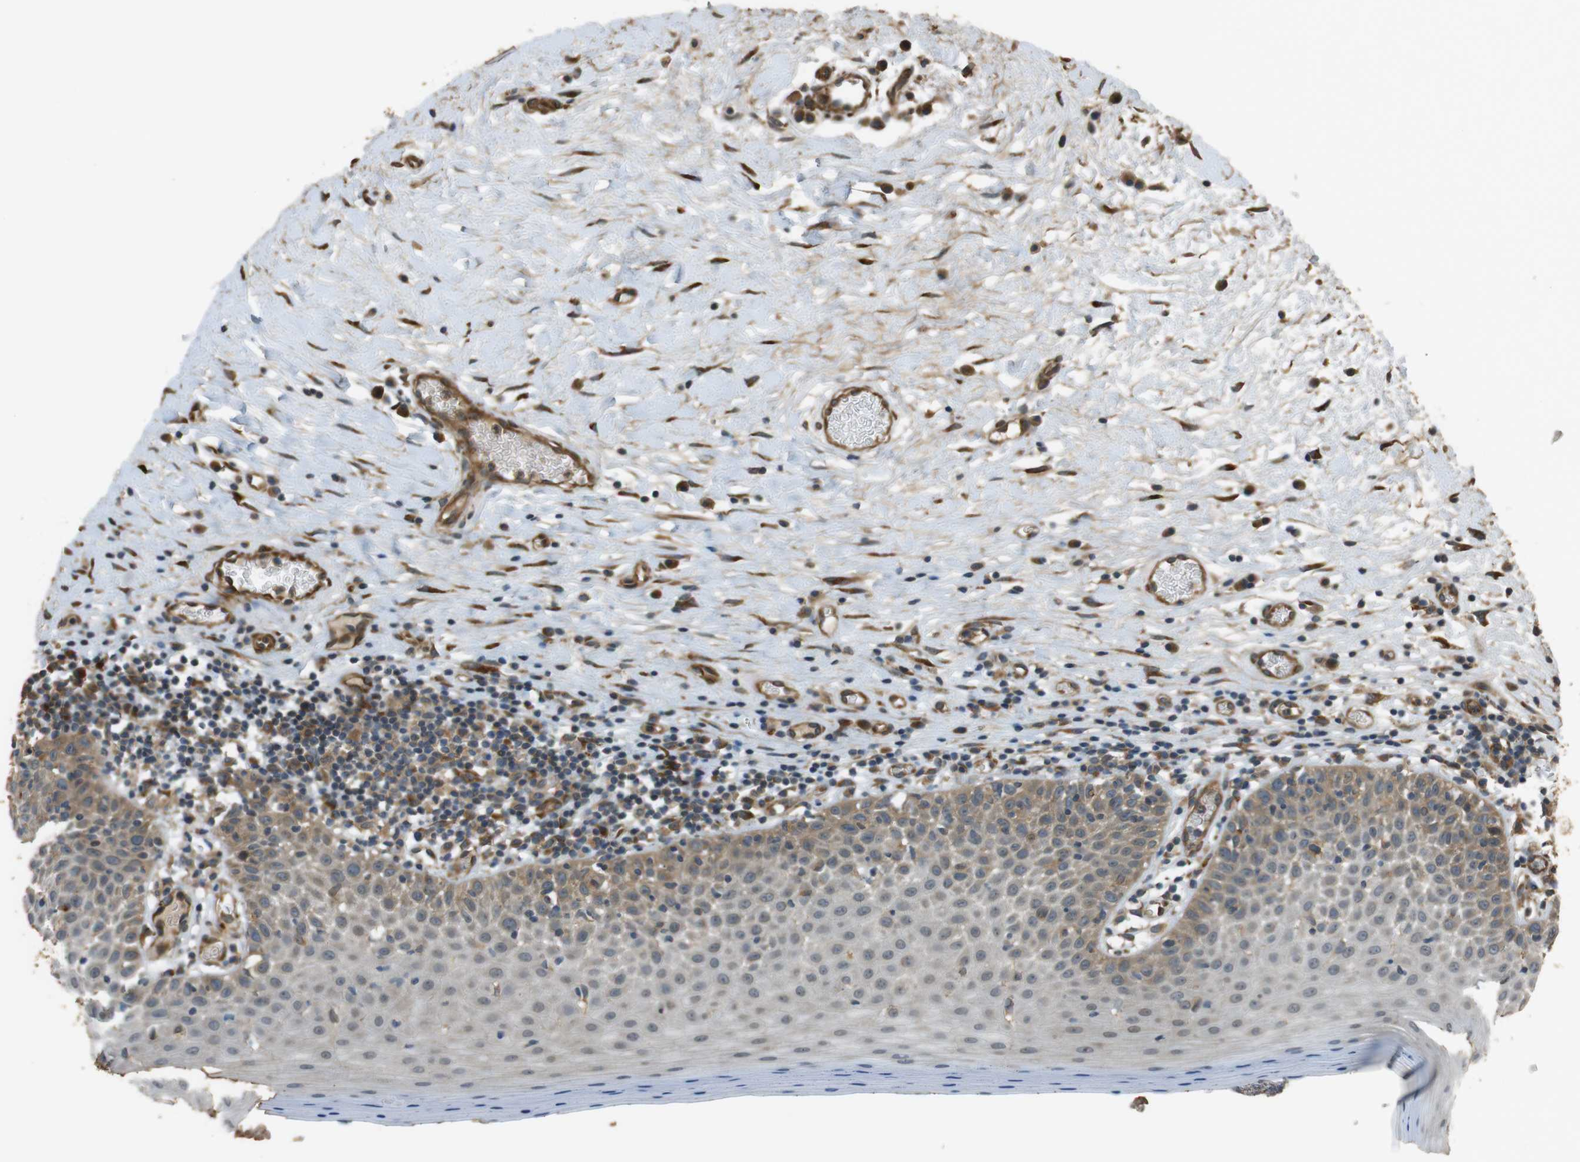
{"staining": {"intensity": "moderate", "quantity": "25%-75%", "location": "cytoplasmic/membranous,nuclear"}, "tissue": "oral mucosa", "cell_type": "Squamous epithelial cells", "image_type": "normal", "snomed": [{"axis": "morphology", "description": "Normal tissue, NOS"}, {"axis": "topography", "description": "Skeletal muscle"}, {"axis": "topography", "description": "Oral tissue"}], "caption": "Immunohistochemistry photomicrograph of unremarkable oral mucosa stained for a protein (brown), which displays medium levels of moderate cytoplasmic/membranous,nuclear staining in about 25%-75% of squamous epithelial cells.", "gene": "MSRB3", "patient": {"sex": "male", "age": 58}}